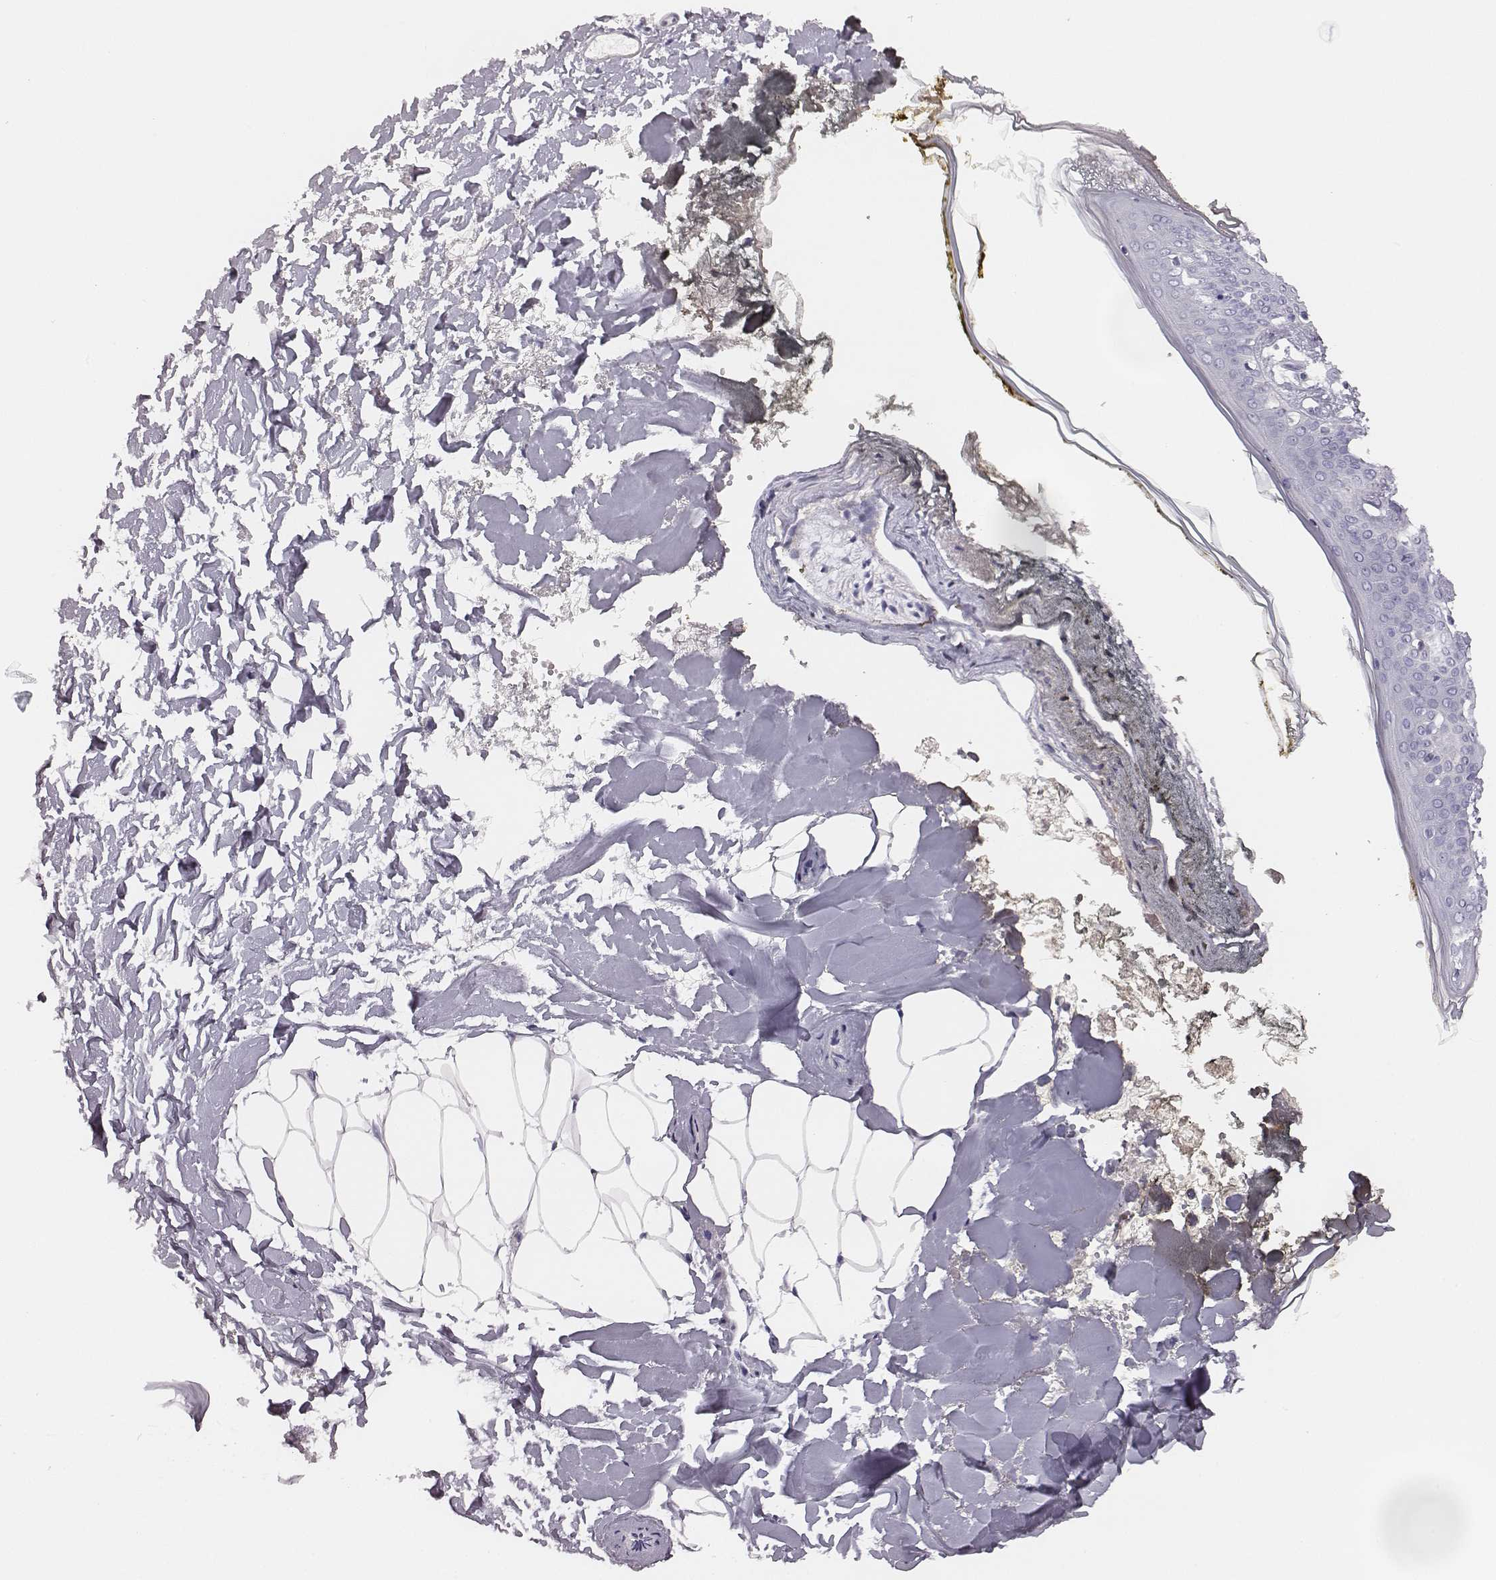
{"staining": {"intensity": "negative", "quantity": "none", "location": "none"}, "tissue": "skin", "cell_type": "Fibroblasts", "image_type": "normal", "snomed": [{"axis": "morphology", "description": "Normal tissue, NOS"}, {"axis": "topography", "description": "Skin"}], "caption": "A photomicrograph of skin stained for a protein exhibits no brown staining in fibroblasts. The staining was performed using DAB (3,3'-diaminobenzidine) to visualize the protein expression in brown, while the nuclei were stained in blue with hematoxylin (Magnification: 20x).", "gene": "ADAM7", "patient": {"sex": "female", "age": 34}}